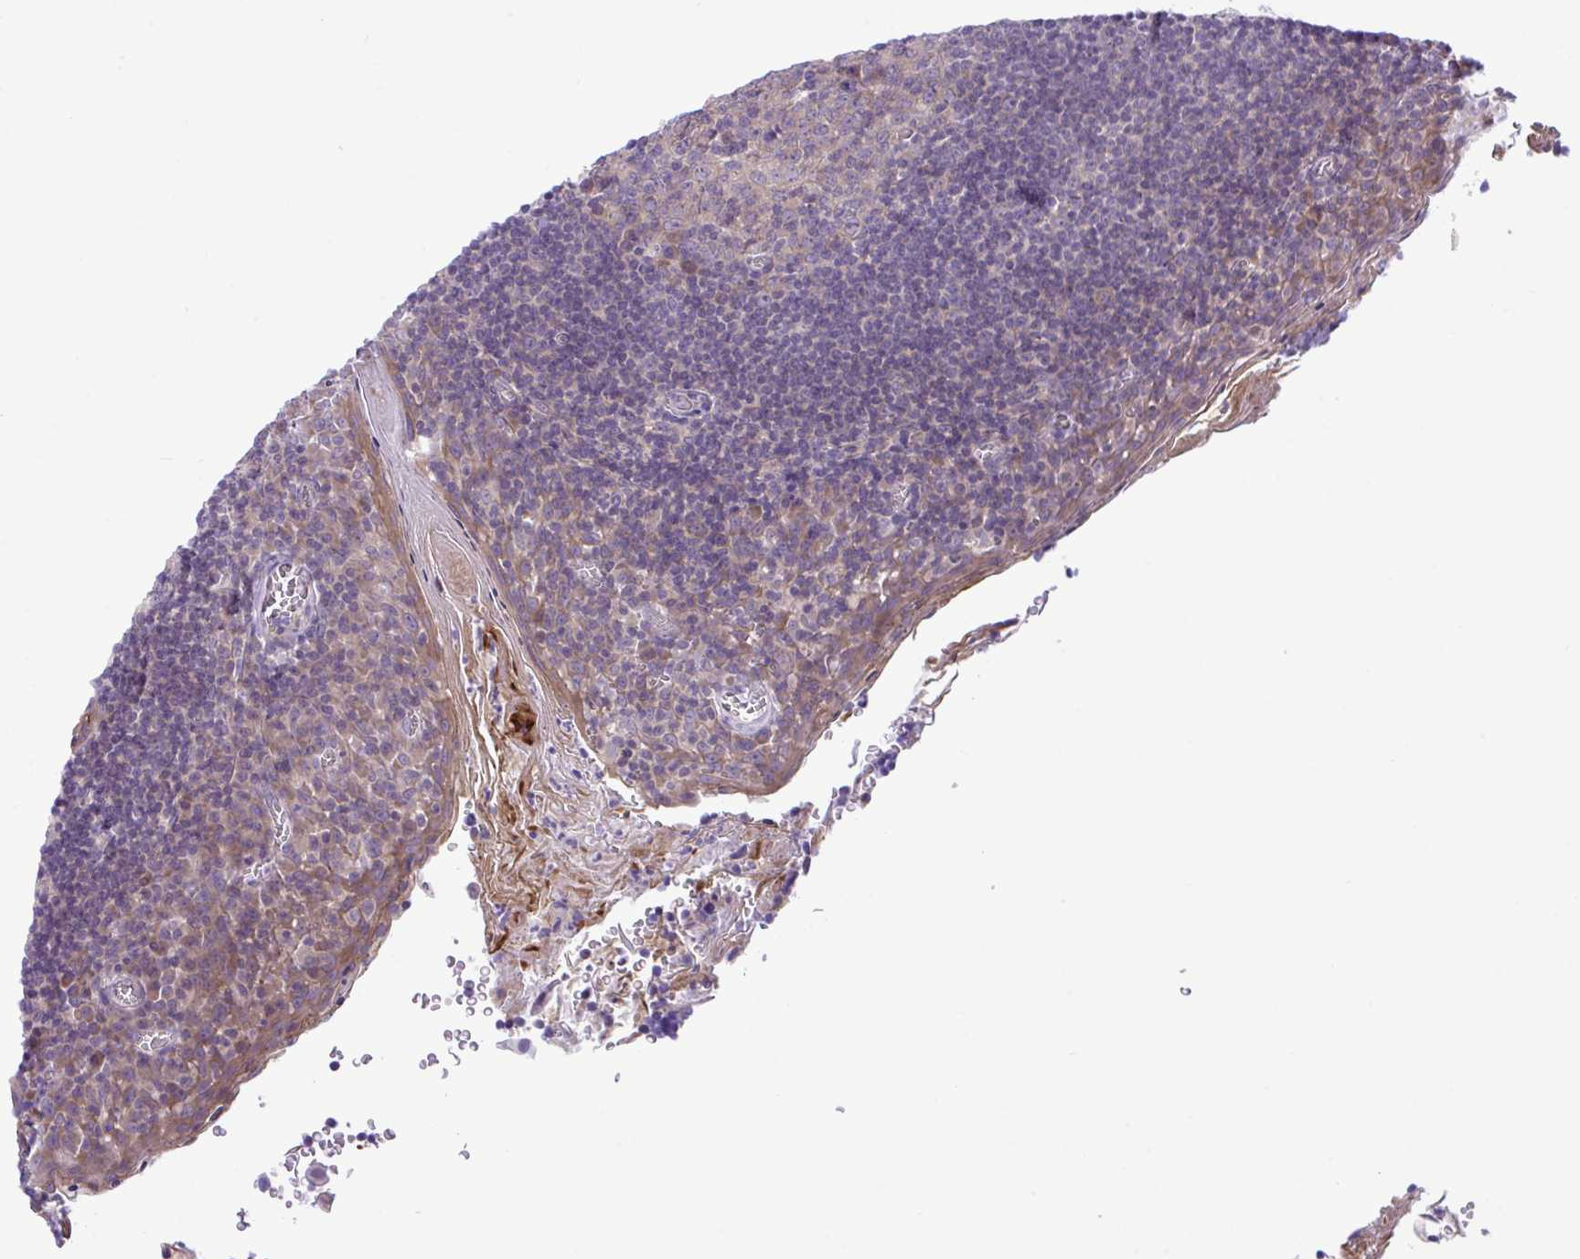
{"staining": {"intensity": "negative", "quantity": "none", "location": "none"}, "tissue": "tonsil", "cell_type": "Germinal center cells", "image_type": "normal", "snomed": [{"axis": "morphology", "description": "Normal tissue, NOS"}, {"axis": "topography", "description": "Tonsil"}], "caption": "There is no significant positivity in germinal center cells of tonsil. (DAB IHC with hematoxylin counter stain).", "gene": "SYNPO2L", "patient": {"sex": "male", "age": 27}}